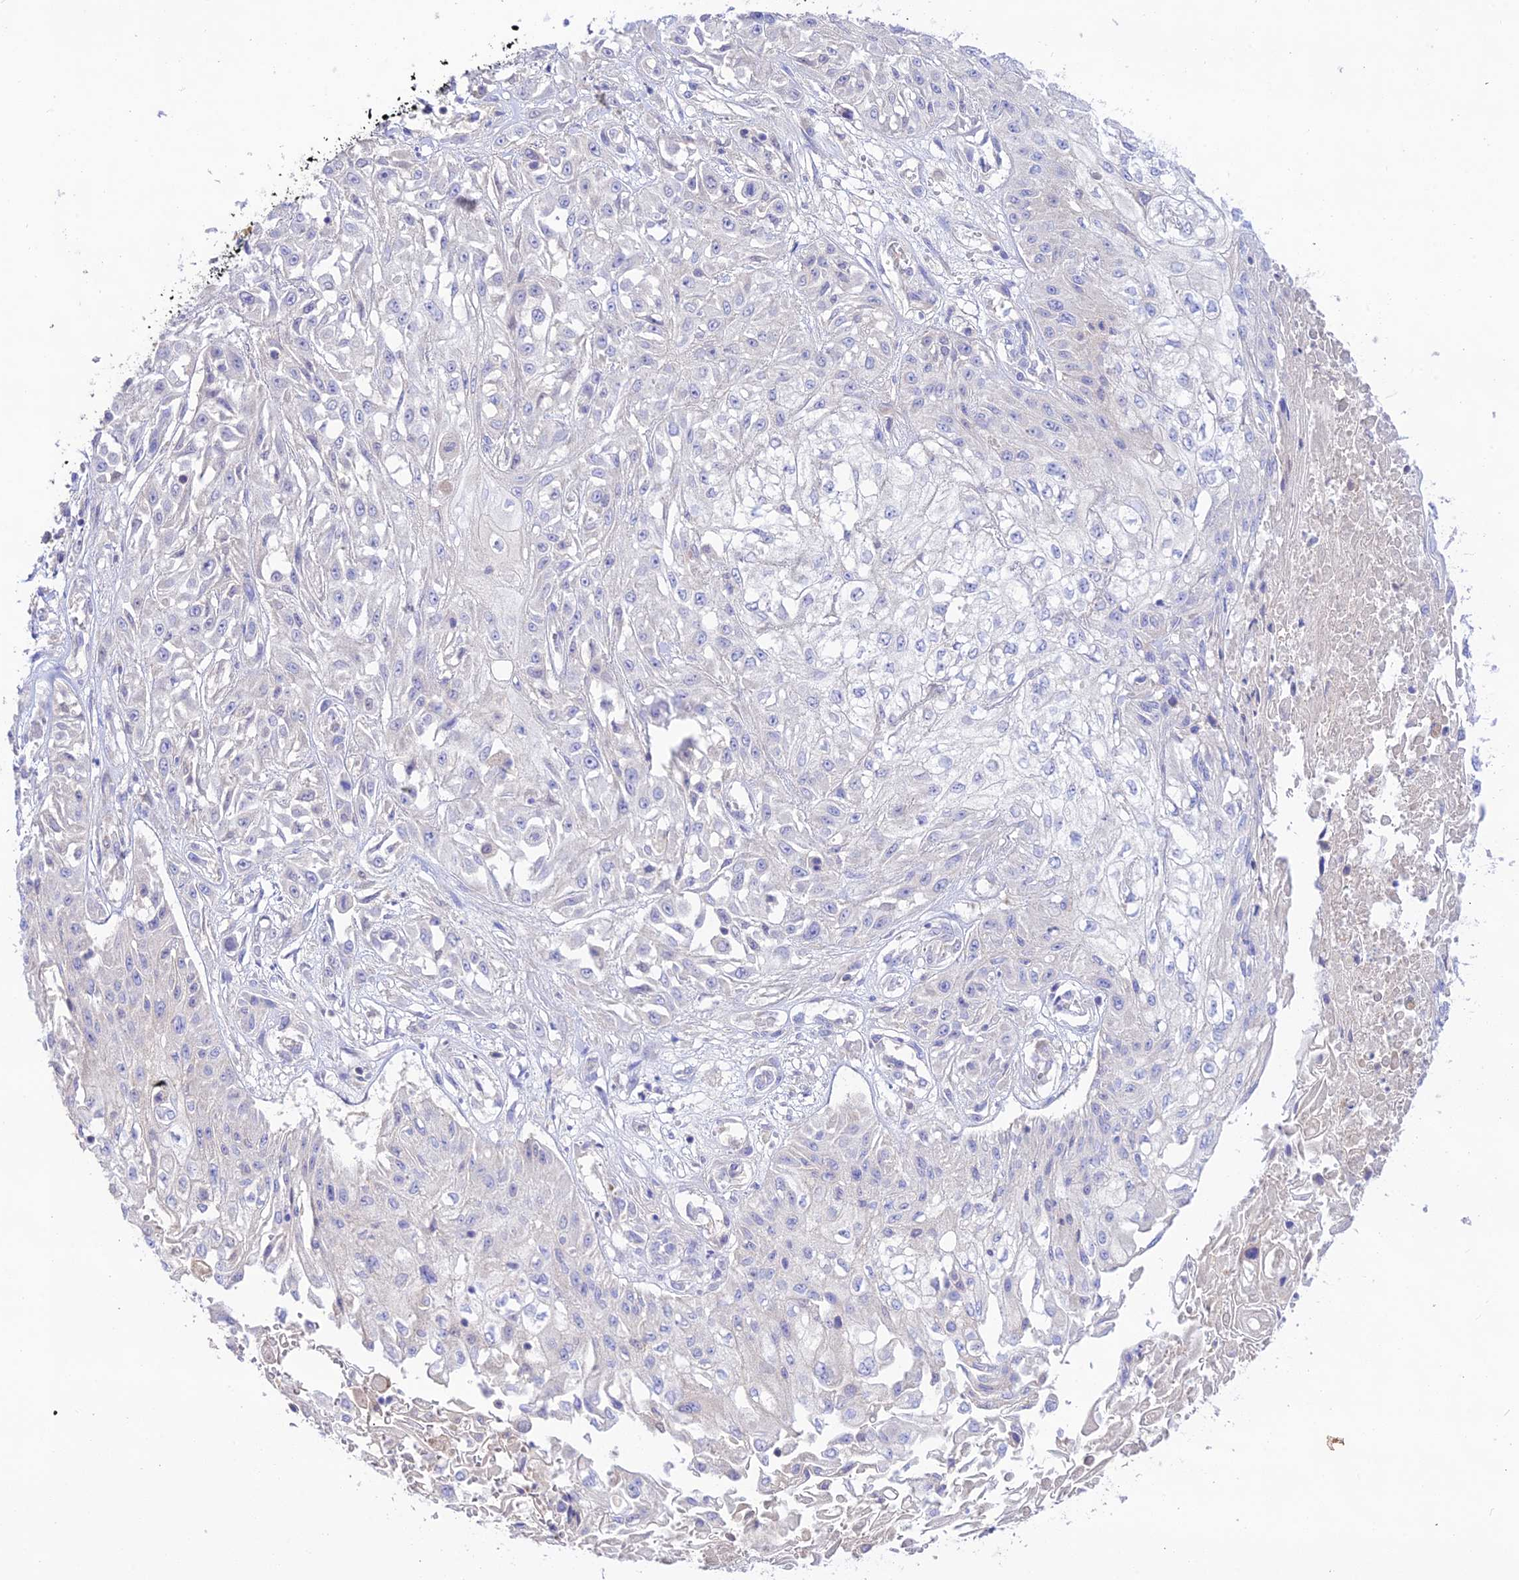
{"staining": {"intensity": "negative", "quantity": "none", "location": "none"}, "tissue": "skin cancer", "cell_type": "Tumor cells", "image_type": "cancer", "snomed": [{"axis": "morphology", "description": "Squamous cell carcinoma, NOS"}, {"axis": "morphology", "description": "Squamous cell carcinoma, metastatic, NOS"}, {"axis": "topography", "description": "Skin"}, {"axis": "topography", "description": "Lymph node"}], "caption": "Micrograph shows no protein expression in tumor cells of skin cancer (metastatic squamous cell carcinoma) tissue.", "gene": "NLRP9", "patient": {"sex": "male", "age": 75}}